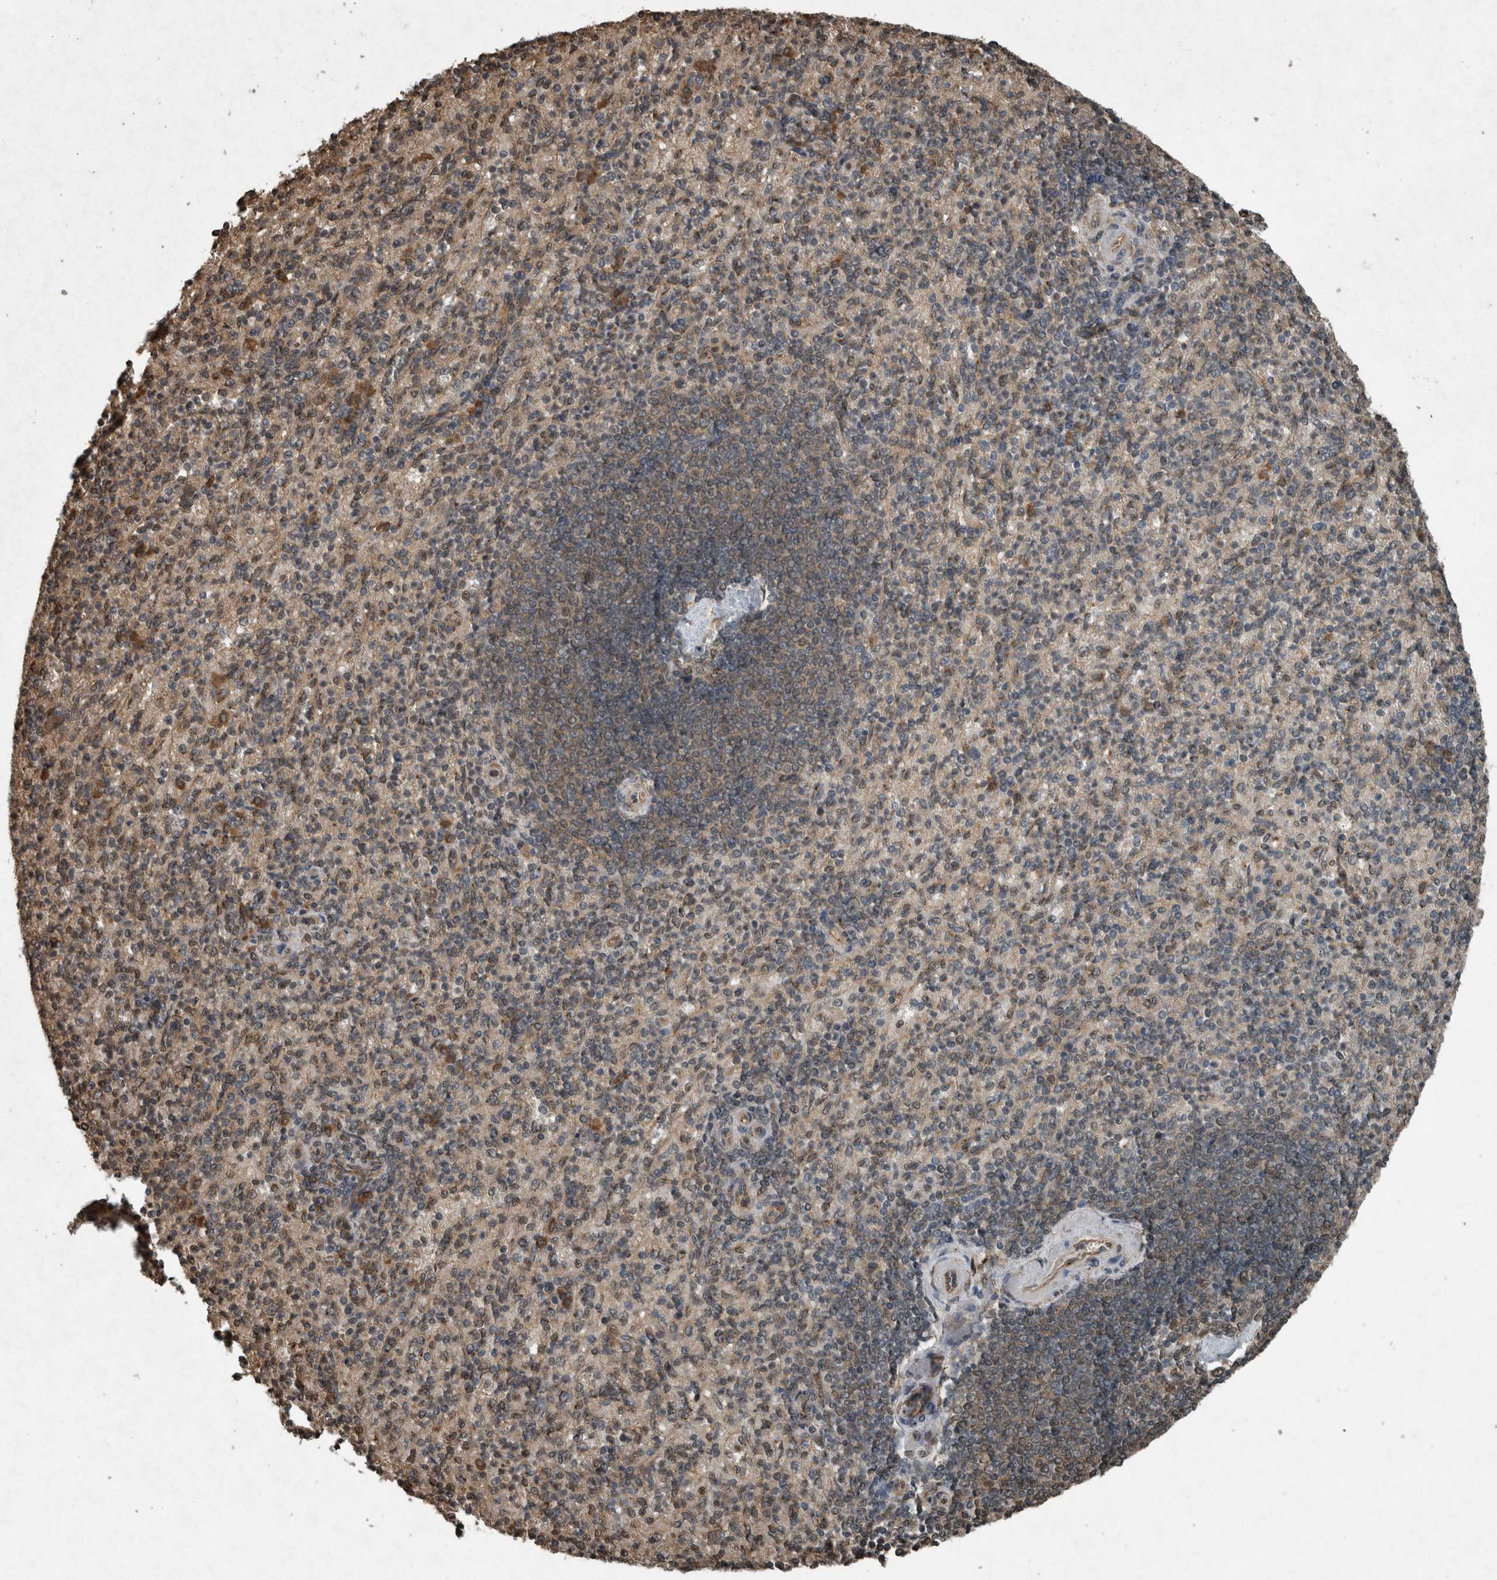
{"staining": {"intensity": "weak", "quantity": "25%-75%", "location": "cytoplasmic/membranous"}, "tissue": "spleen", "cell_type": "Cells in red pulp", "image_type": "normal", "snomed": [{"axis": "morphology", "description": "Normal tissue, NOS"}, {"axis": "topography", "description": "Spleen"}], "caption": "IHC of unremarkable human spleen demonstrates low levels of weak cytoplasmic/membranous staining in about 25%-75% of cells in red pulp.", "gene": "ARHGEF12", "patient": {"sex": "female", "age": 74}}